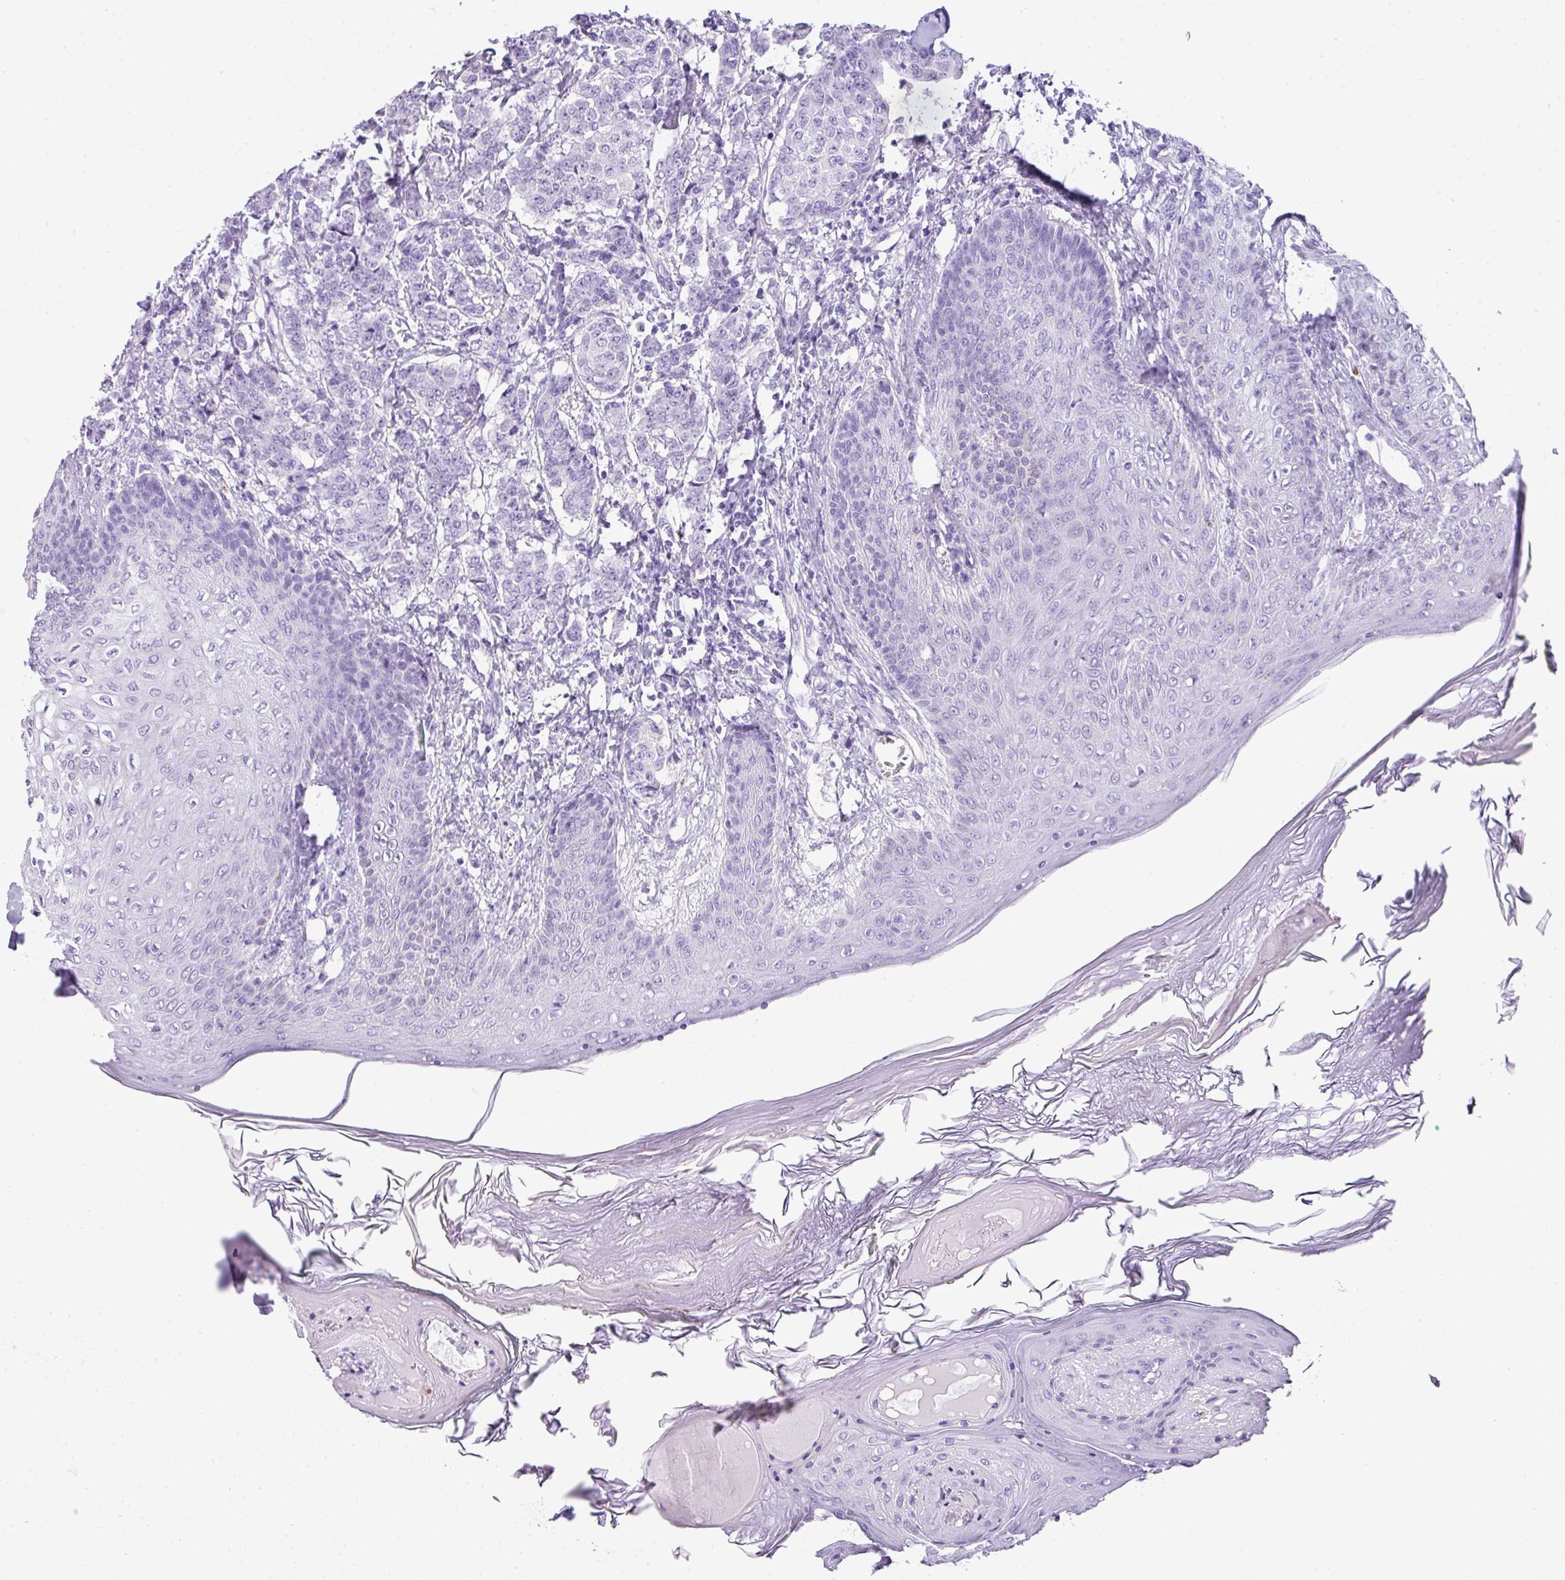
{"staining": {"intensity": "negative", "quantity": "none", "location": "none"}, "tissue": "breast cancer", "cell_type": "Tumor cells", "image_type": "cancer", "snomed": [{"axis": "morphology", "description": "Duct carcinoma"}, {"axis": "topography", "description": "Breast"}], "caption": "IHC of human breast cancer reveals no expression in tumor cells.", "gene": "TNP1", "patient": {"sex": "female", "age": 40}}